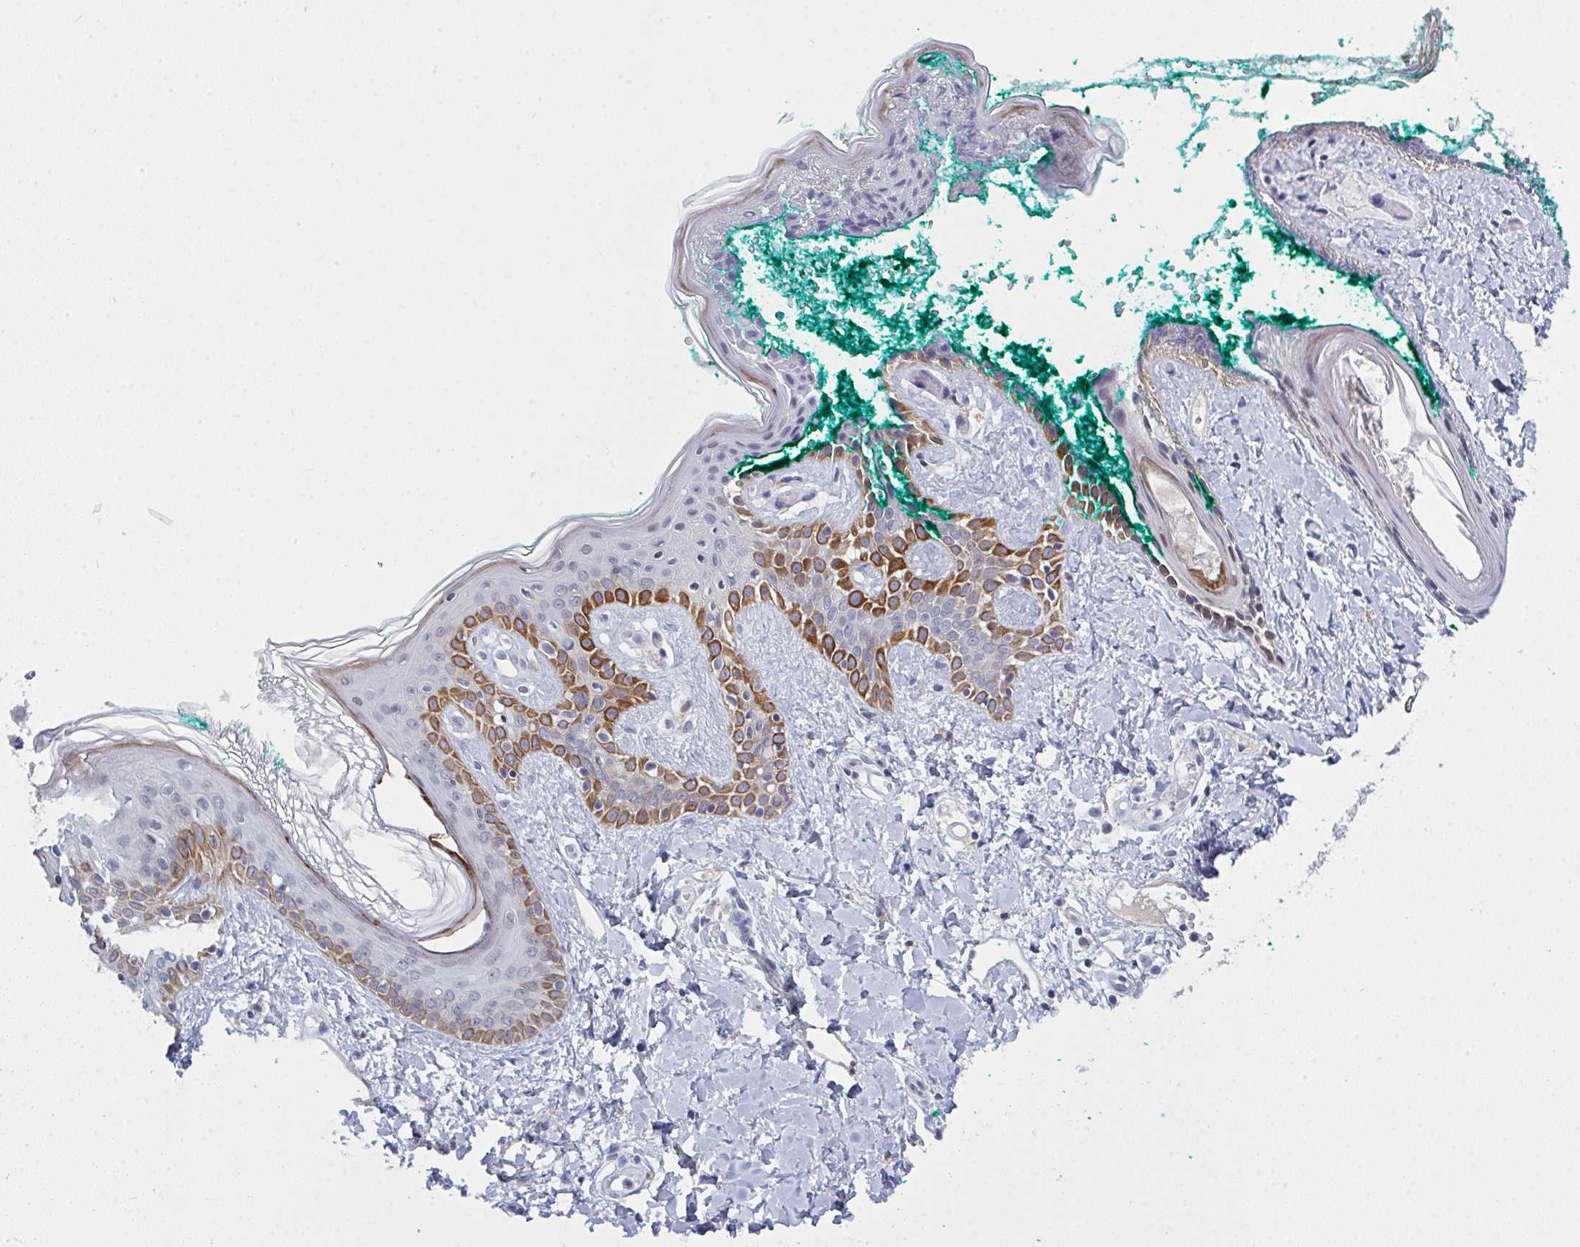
{"staining": {"intensity": "negative", "quantity": "none", "location": "none"}, "tissue": "skin", "cell_type": "Fibroblasts", "image_type": "normal", "snomed": [{"axis": "morphology", "description": "Normal tissue, NOS"}, {"axis": "topography", "description": "Skin"}], "caption": "Protein analysis of benign skin exhibits no significant positivity in fibroblasts.", "gene": "KDM4D", "patient": {"sex": "male", "age": 16}}